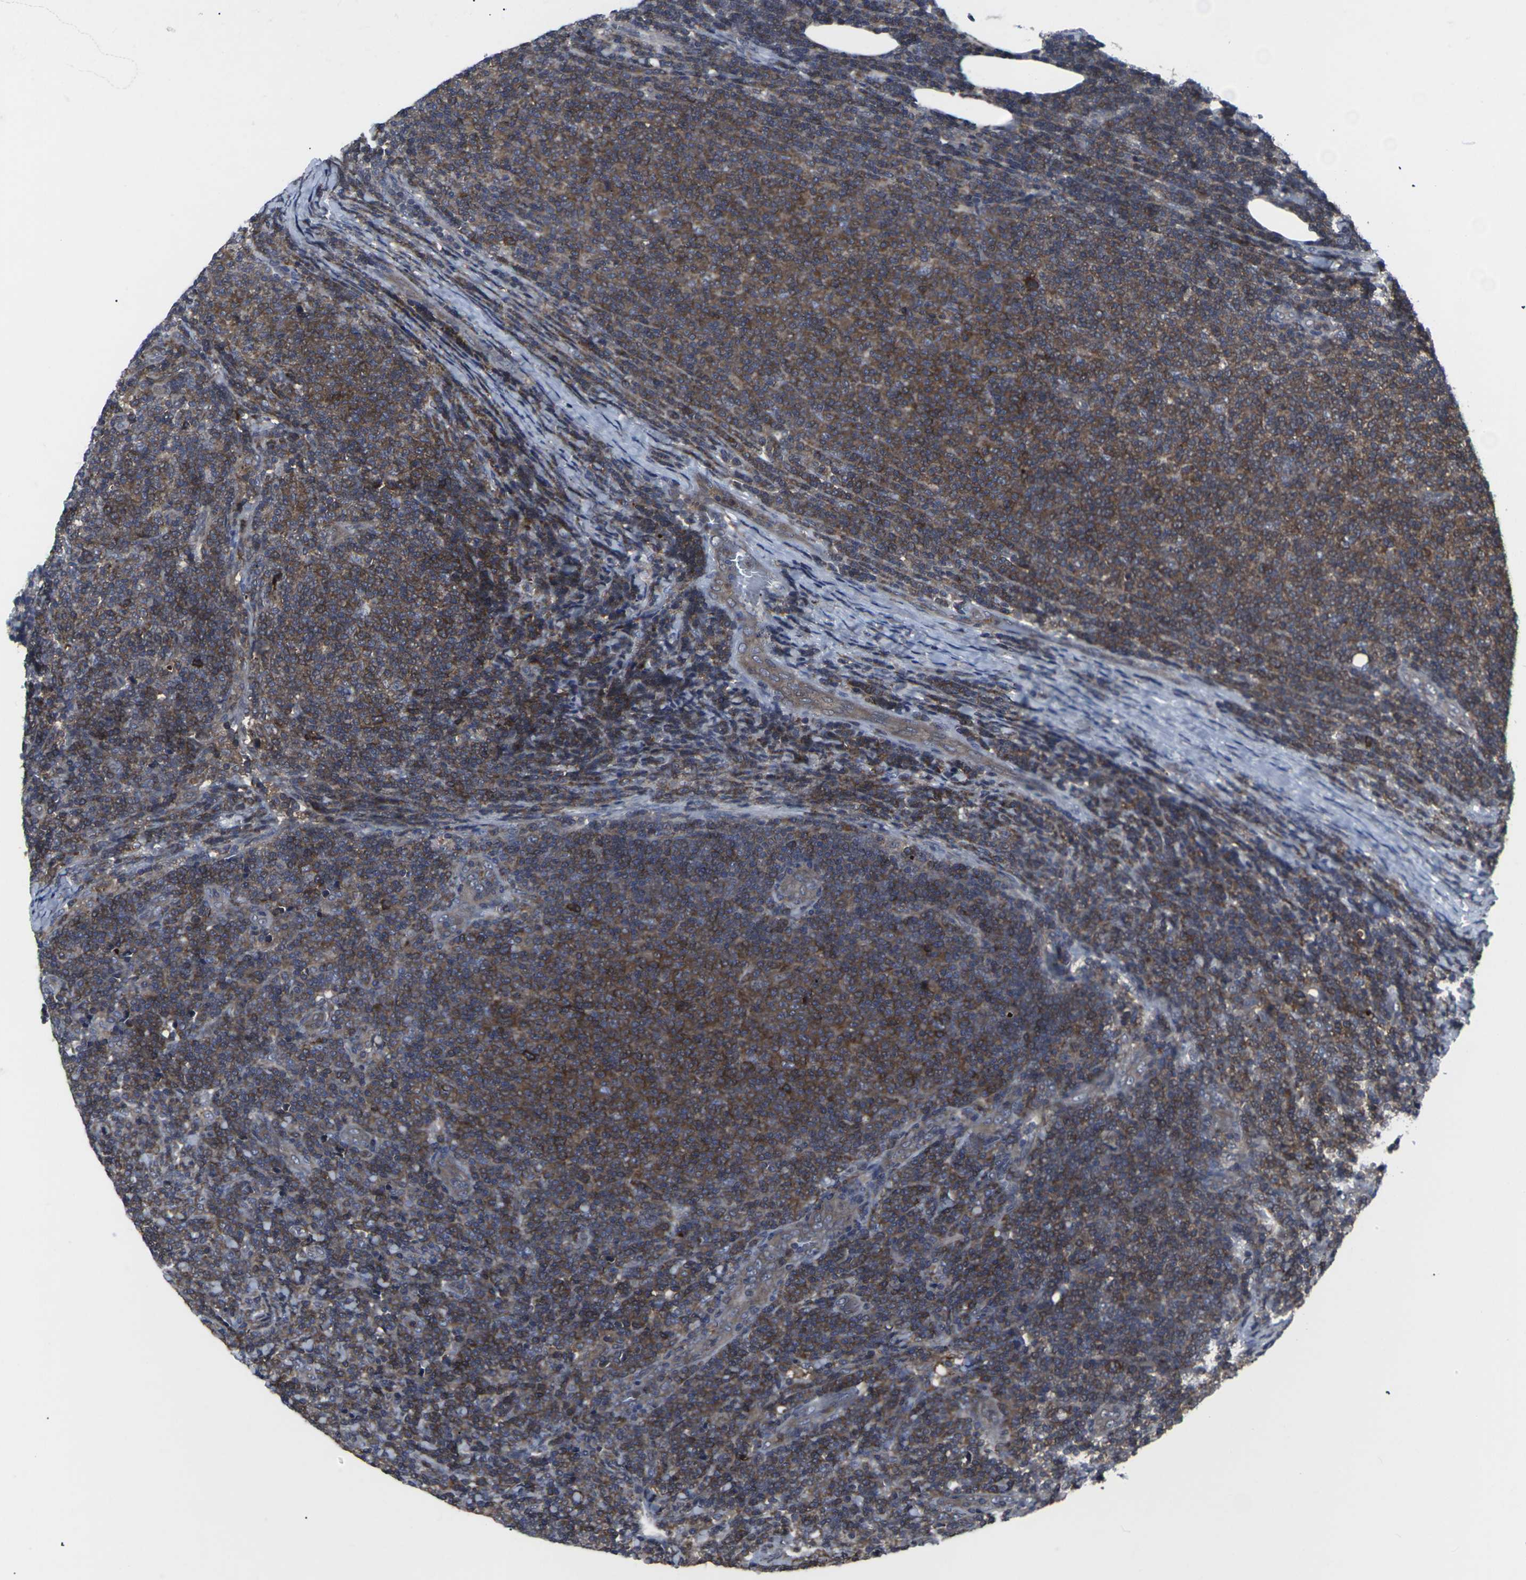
{"staining": {"intensity": "moderate", "quantity": ">75%", "location": "cytoplasmic/membranous"}, "tissue": "lymphoma", "cell_type": "Tumor cells", "image_type": "cancer", "snomed": [{"axis": "morphology", "description": "Malignant lymphoma, non-Hodgkin's type, Low grade"}, {"axis": "topography", "description": "Lymph node"}], "caption": "Protein analysis of low-grade malignant lymphoma, non-Hodgkin's type tissue exhibits moderate cytoplasmic/membranous staining in approximately >75% of tumor cells.", "gene": "HPRT1", "patient": {"sex": "male", "age": 66}}